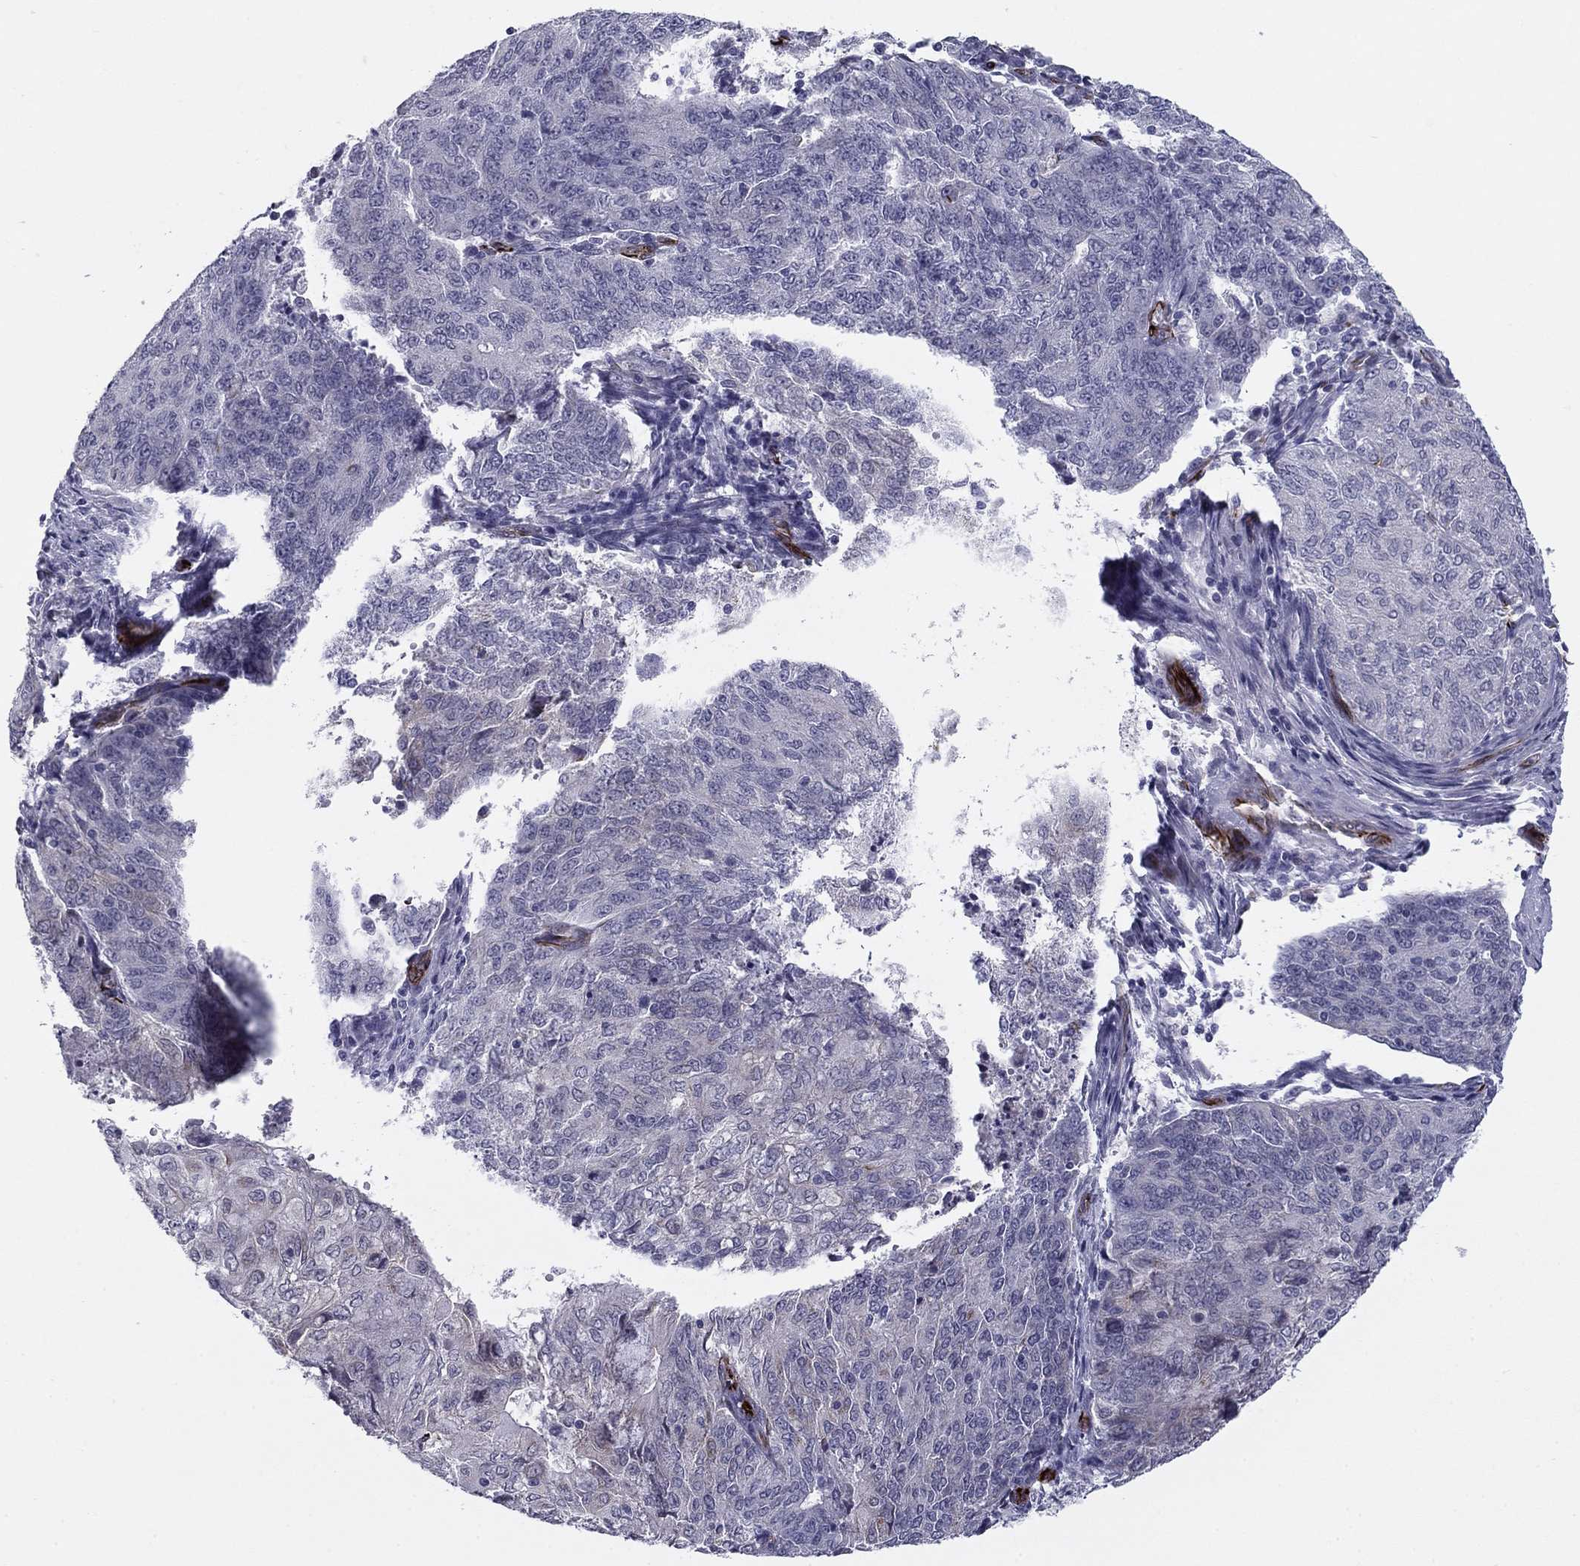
{"staining": {"intensity": "negative", "quantity": "none", "location": "none"}, "tissue": "endometrial cancer", "cell_type": "Tumor cells", "image_type": "cancer", "snomed": [{"axis": "morphology", "description": "Adenocarcinoma, NOS"}, {"axis": "topography", "description": "Endometrium"}], "caption": "An immunohistochemistry (IHC) image of endometrial adenocarcinoma is shown. There is no staining in tumor cells of endometrial adenocarcinoma.", "gene": "ANKS4B", "patient": {"sex": "female", "age": 82}}